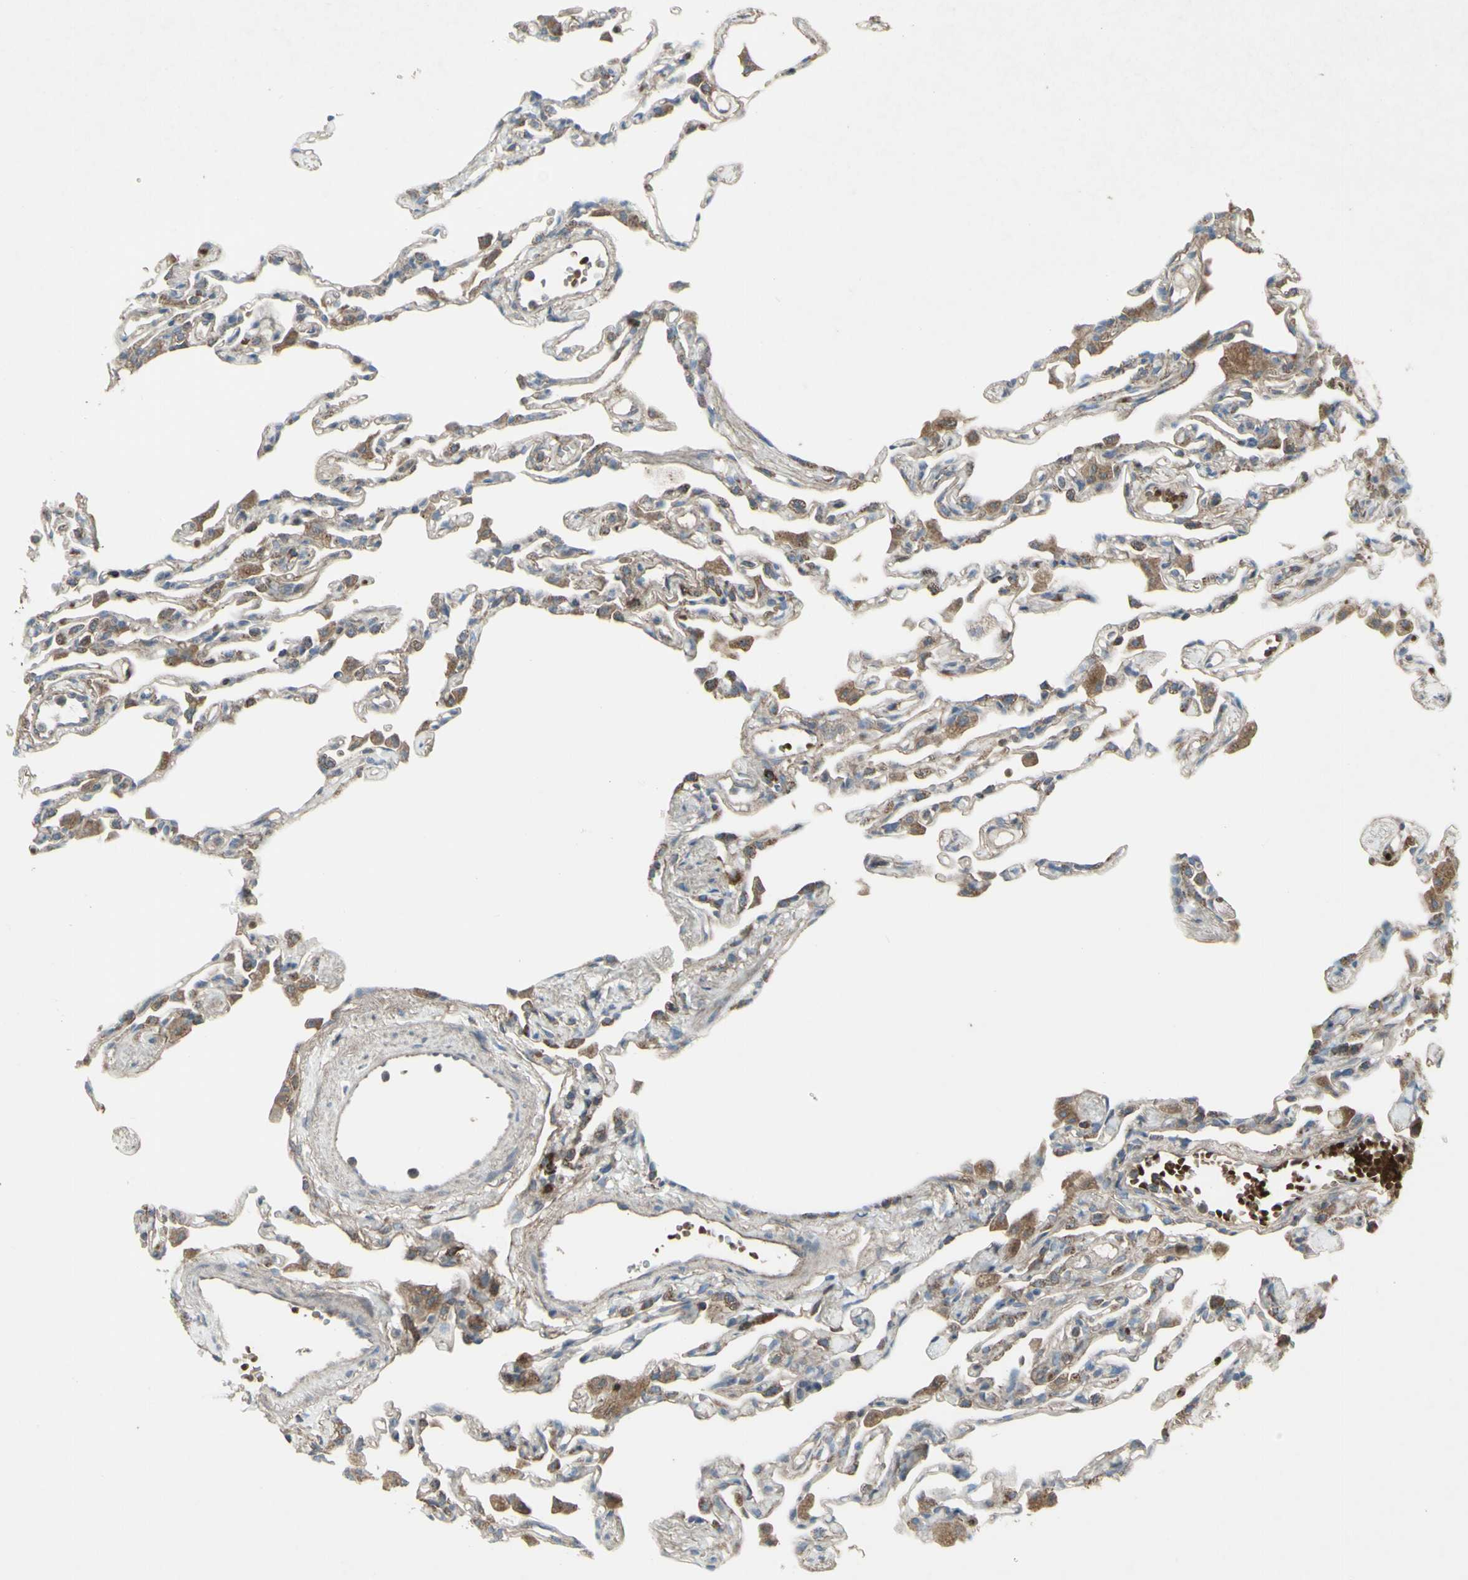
{"staining": {"intensity": "weak", "quantity": ">75%", "location": "cytoplasmic/membranous"}, "tissue": "lung", "cell_type": "Alveolar cells", "image_type": "normal", "snomed": [{"axis": "morphology", "description": "Normal tissue, NOS"}, {"axis": "topography", "description": "Lung"}], "caption": "This is a micrograph of IHC staining of unremarkable lung, which shows weak staining in the cytoplasmic/membranous of alveolar cells.", "gene": "SHC1", "patient": {"sex": "female", "age": 49}}